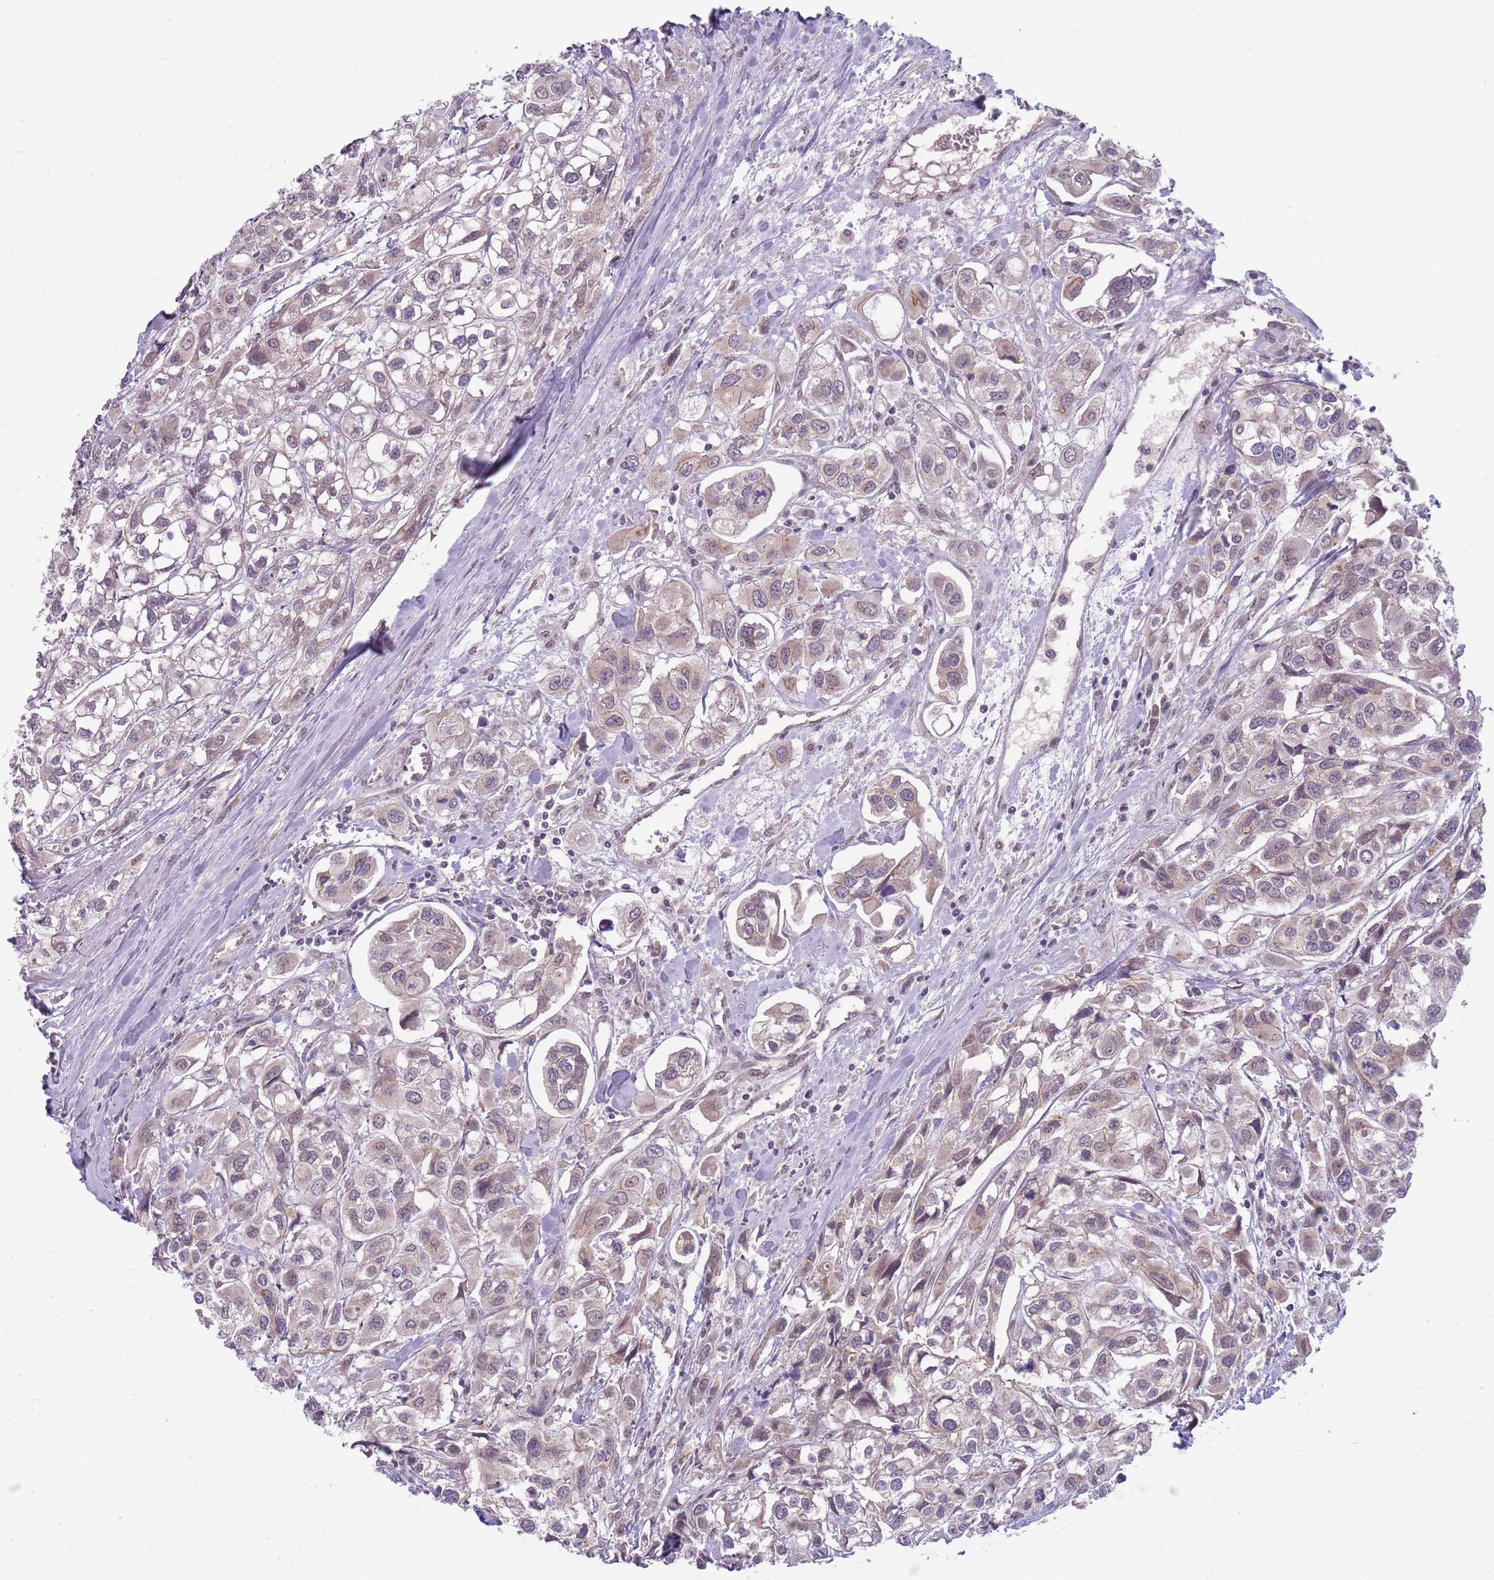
{"staining": {"intensity": "weak", "quantity": "<25%", "location": "cytoplasmic/membranous"}, "tissue": "urothelial cancer", "cell_type": "Tumor cells", "image_type": "cancer", "snomed": [{"axis": "morphology", "description": "Urothelial carcinoma, High grade"}, {"axis": "topography", "description": "Urinary bladder"}], "caption": "Immunohistochemistry (IHC) histopathology image of neoplastic tissue: human urothelial carcinoma (high-grade) stained with DAB (3,3'-diaminobenzidine) exhibits no significant protein positivity in tumor cells.", "gene": "TM2D1", "patient": {"sex": "male", "age": 67}}